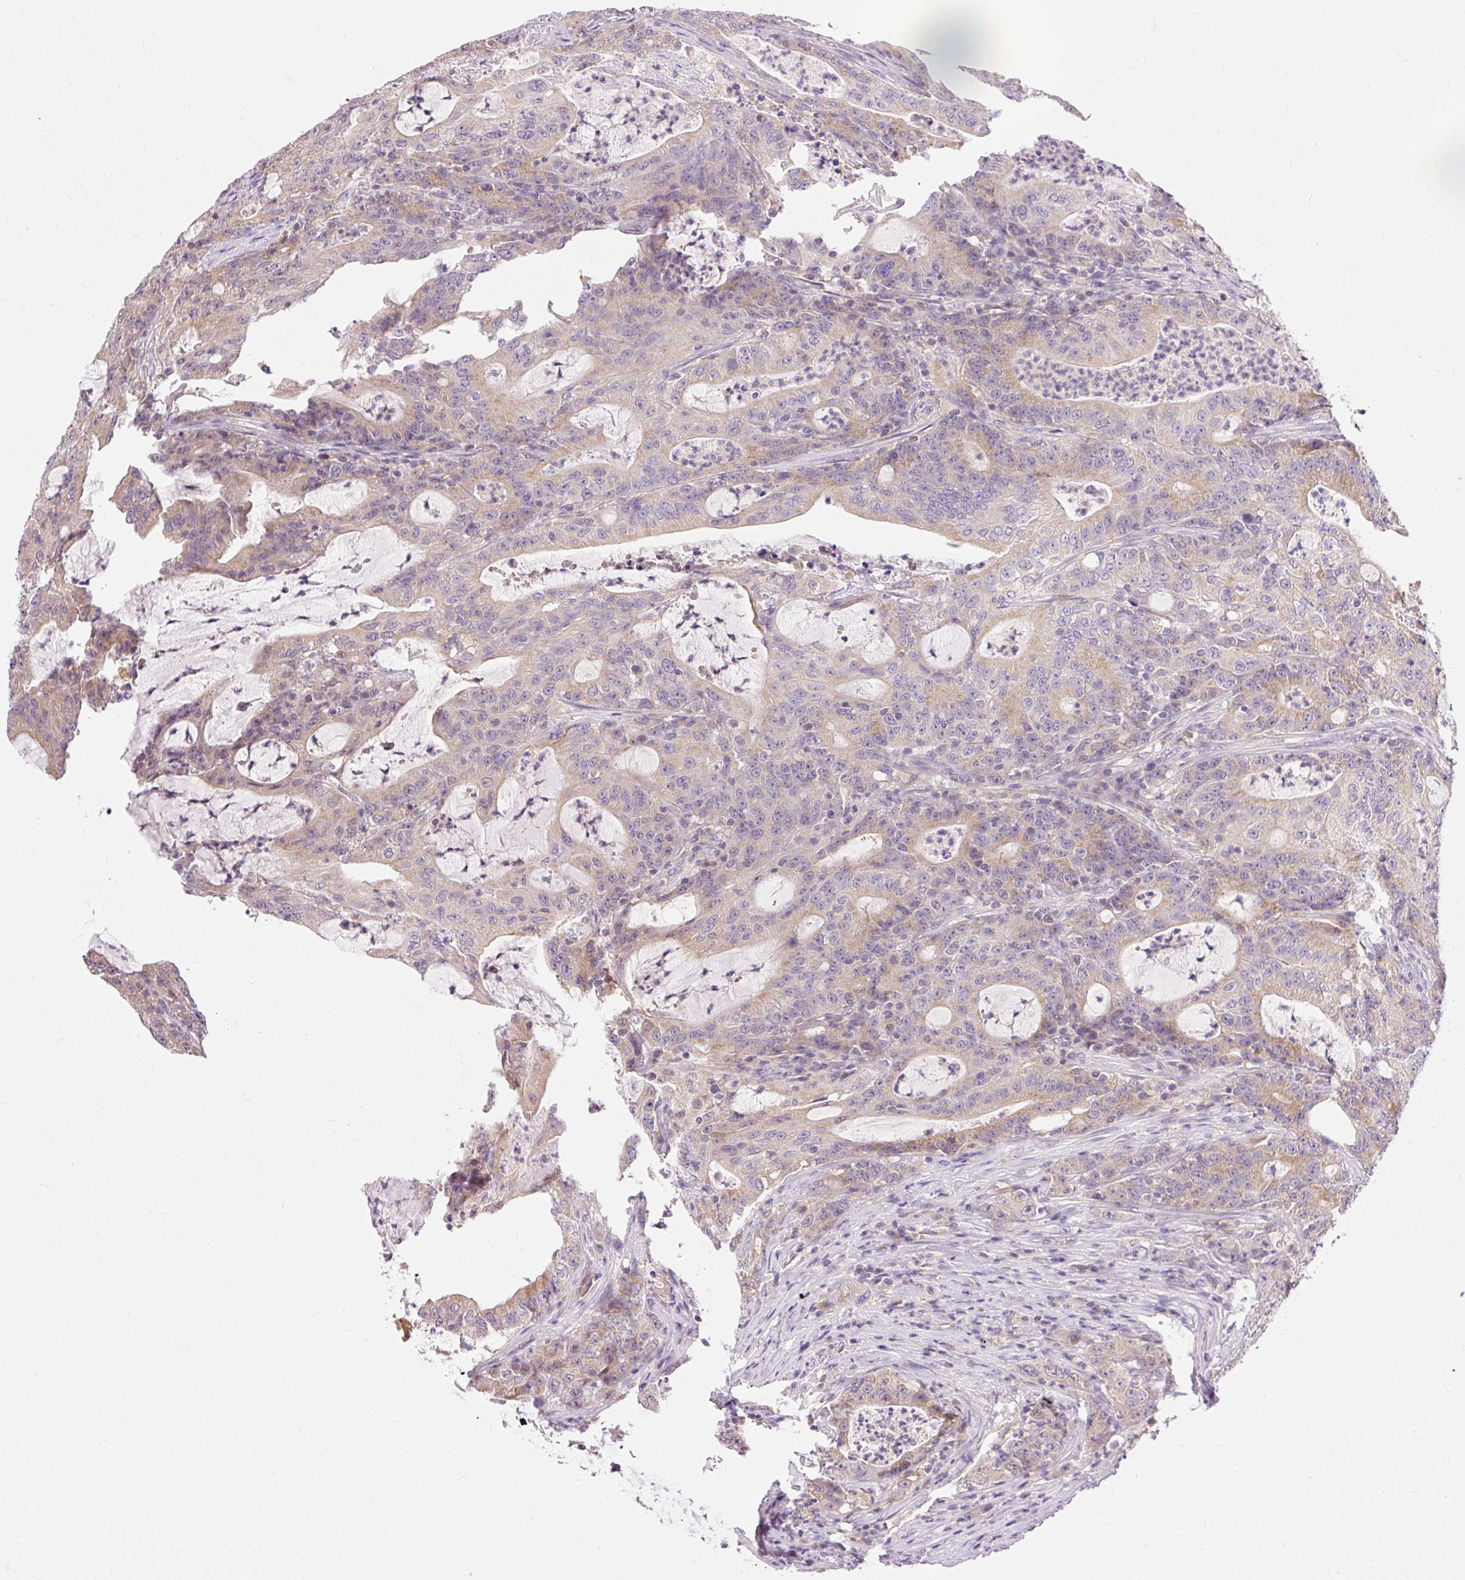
{"staining": {"intensity": "weak", "quantity": ">75%", "location": "cytoplasmic/membranous"}, "tissue": "colorectal cancer", "cell_type": "Tumor cells", "image_type": "cancer", "snomed": [{"axis": "morphology", "description": "Adenocarcinoma, NOS"}, {"axis": "topography", "description": "Colon"}], "caption": "Tumor cells reveal low levels of weak cytoplasmic/membranous staining in approximately >75% of cells in human colorectal cancer.", "gene": "IMMT", "patient": {"sex": "male", "age": 83}}